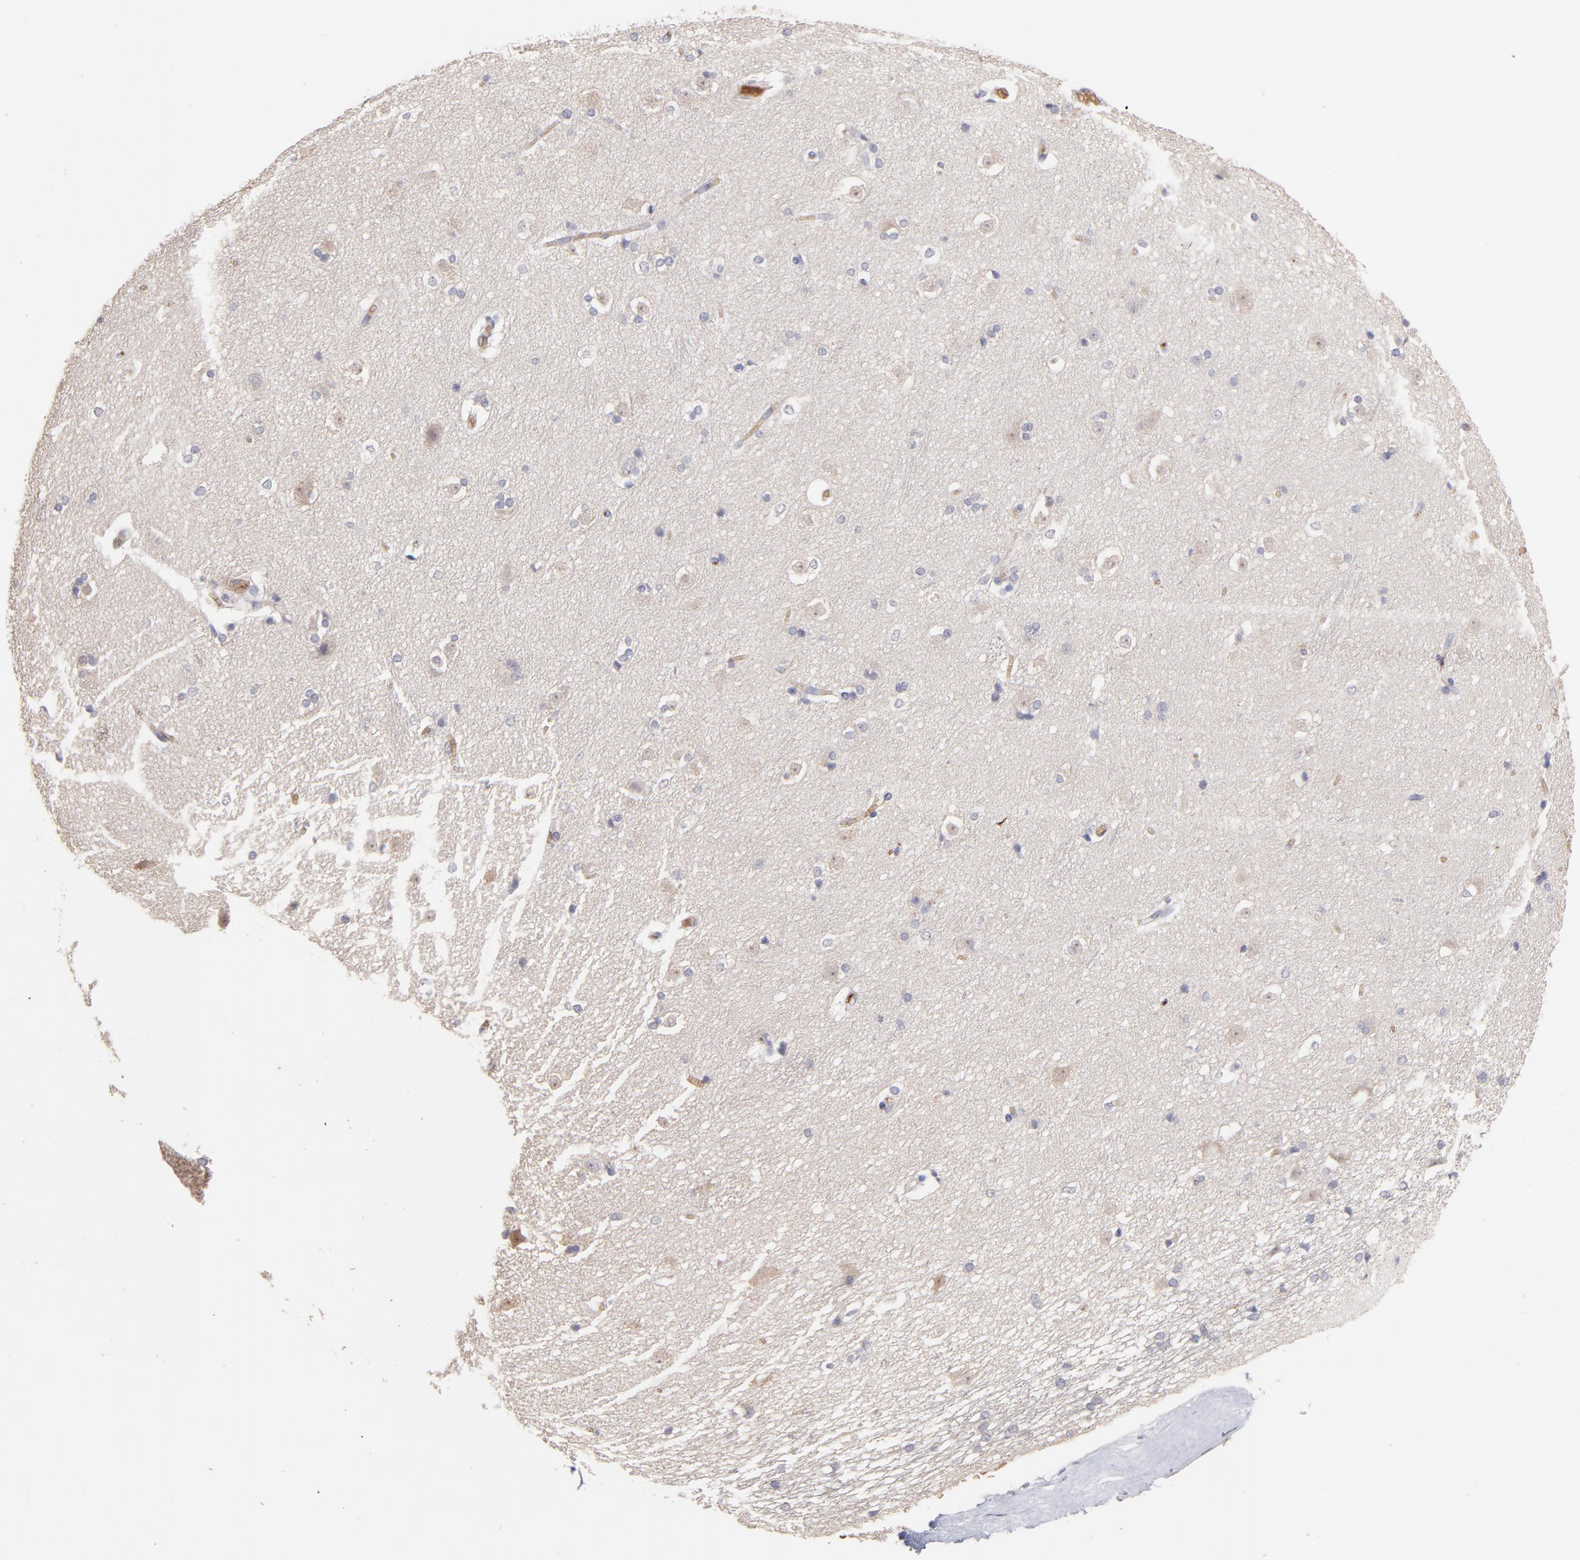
{"staining": {"intensity": "negative", "quantity": "none", "location": "none"}, "tissue": "caudate", "cell_type": "Glial cells", "image_type": "normal", "snomed": [{"axis": "morphology", "description": "Normal tissue, NOS"}, {"axis": "topography", "description": "Lateral ventricle wall"}], "caption": "The IHC image has no significant positivity in glial cells of caudate.", "gene": "F13B", "patient": {"sex": "female", "age": 19}}